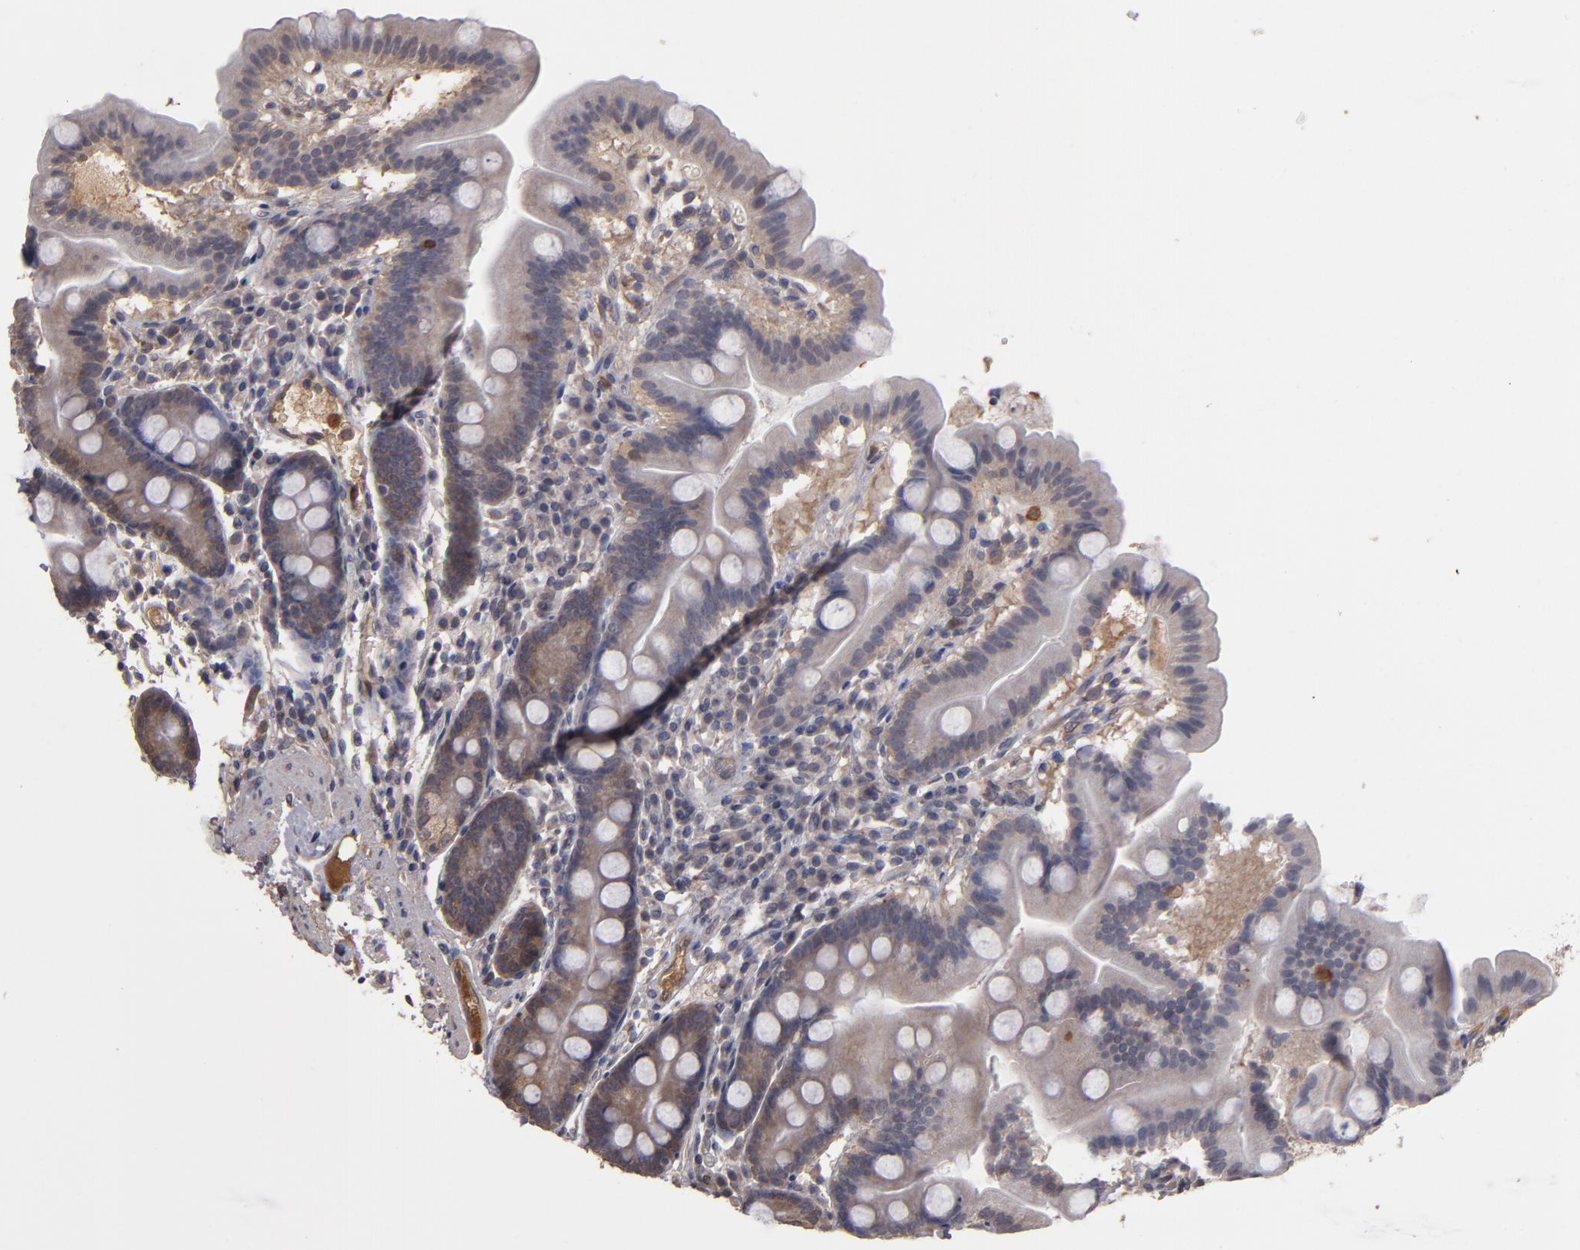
{"staining": {"intensity": "weak", "quantity": "25%-75%", "location": "cytoplasmic/membranous"}, "tissue": "duodenum", "cell_type": "Glandular cells", "image_type": "normal", "snomed": [{"axis": "morphology", "description": "Normal tissue, NOS"}, {"axis": "topography", "description": "Duodenum"}], "caption": "Normal duodenum exhibits weak cytoplasmic/membranous staining in about 25%-75% of glandular cells (DAB = brown stain, brightfield microscopy at high magnification)..", "gene": "SERPINA7", "patient": {"sex": "male", "age": 50}}